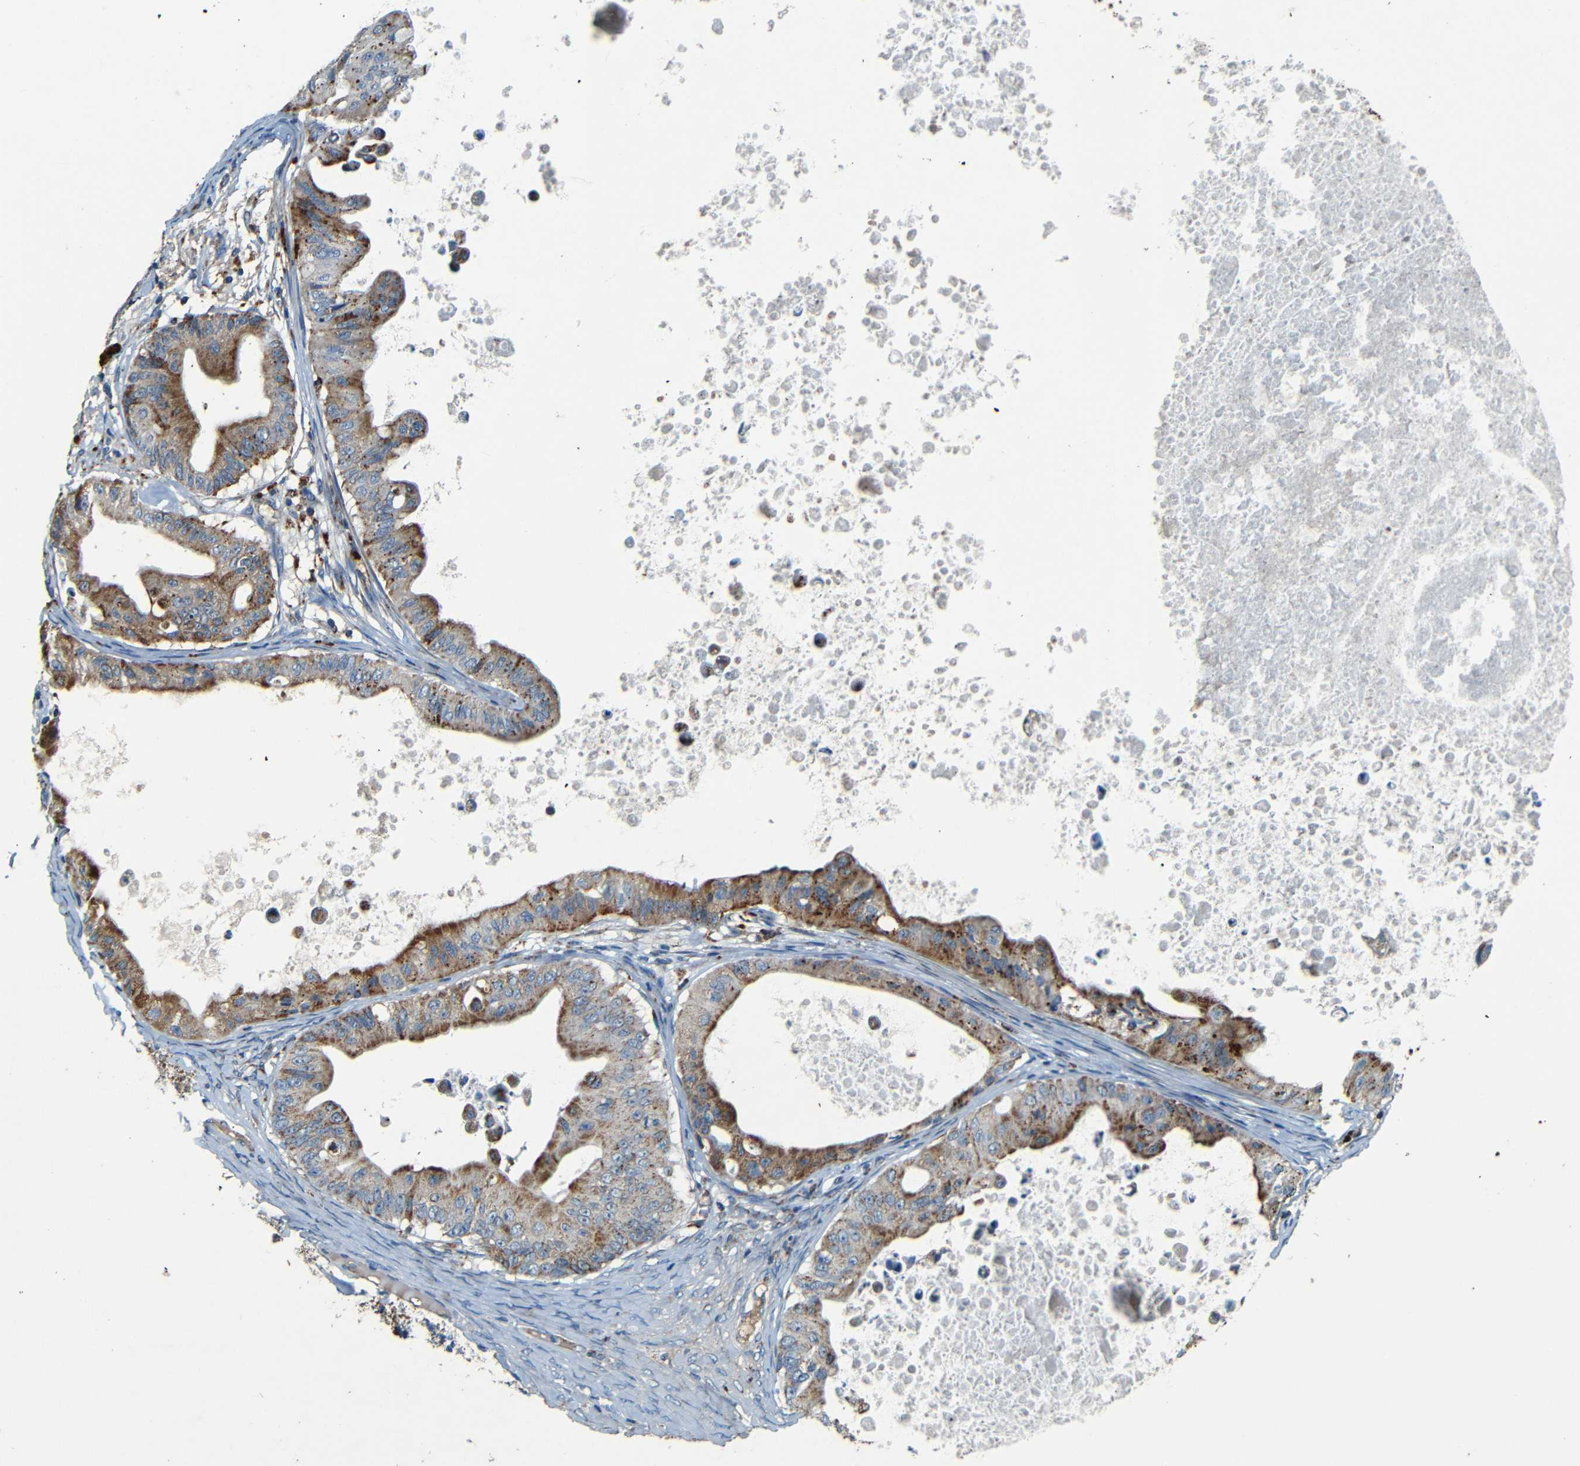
{"staining": {"intensity": "moderate", "quantity": ">75%", "location": "cytoplasmic/membranous"}, "tissue": "ovarian cancer", "cell_type": "Tumor cells", "image_type": "cancer", "snomed": [{"axis": "morphology", "description": "Cystadenocarcinoma, mucinous, NOS"}, {"axis": "topography", "description": "Ovary"}], "caption": "Moderate cytoplasmic/membranous expression for a protein is identified in about >75% of tumor cells of ovarian cancer using immunohistochemistry.", "gene": "WSCD2", "patient": {"sex": "female", "age": 37}}